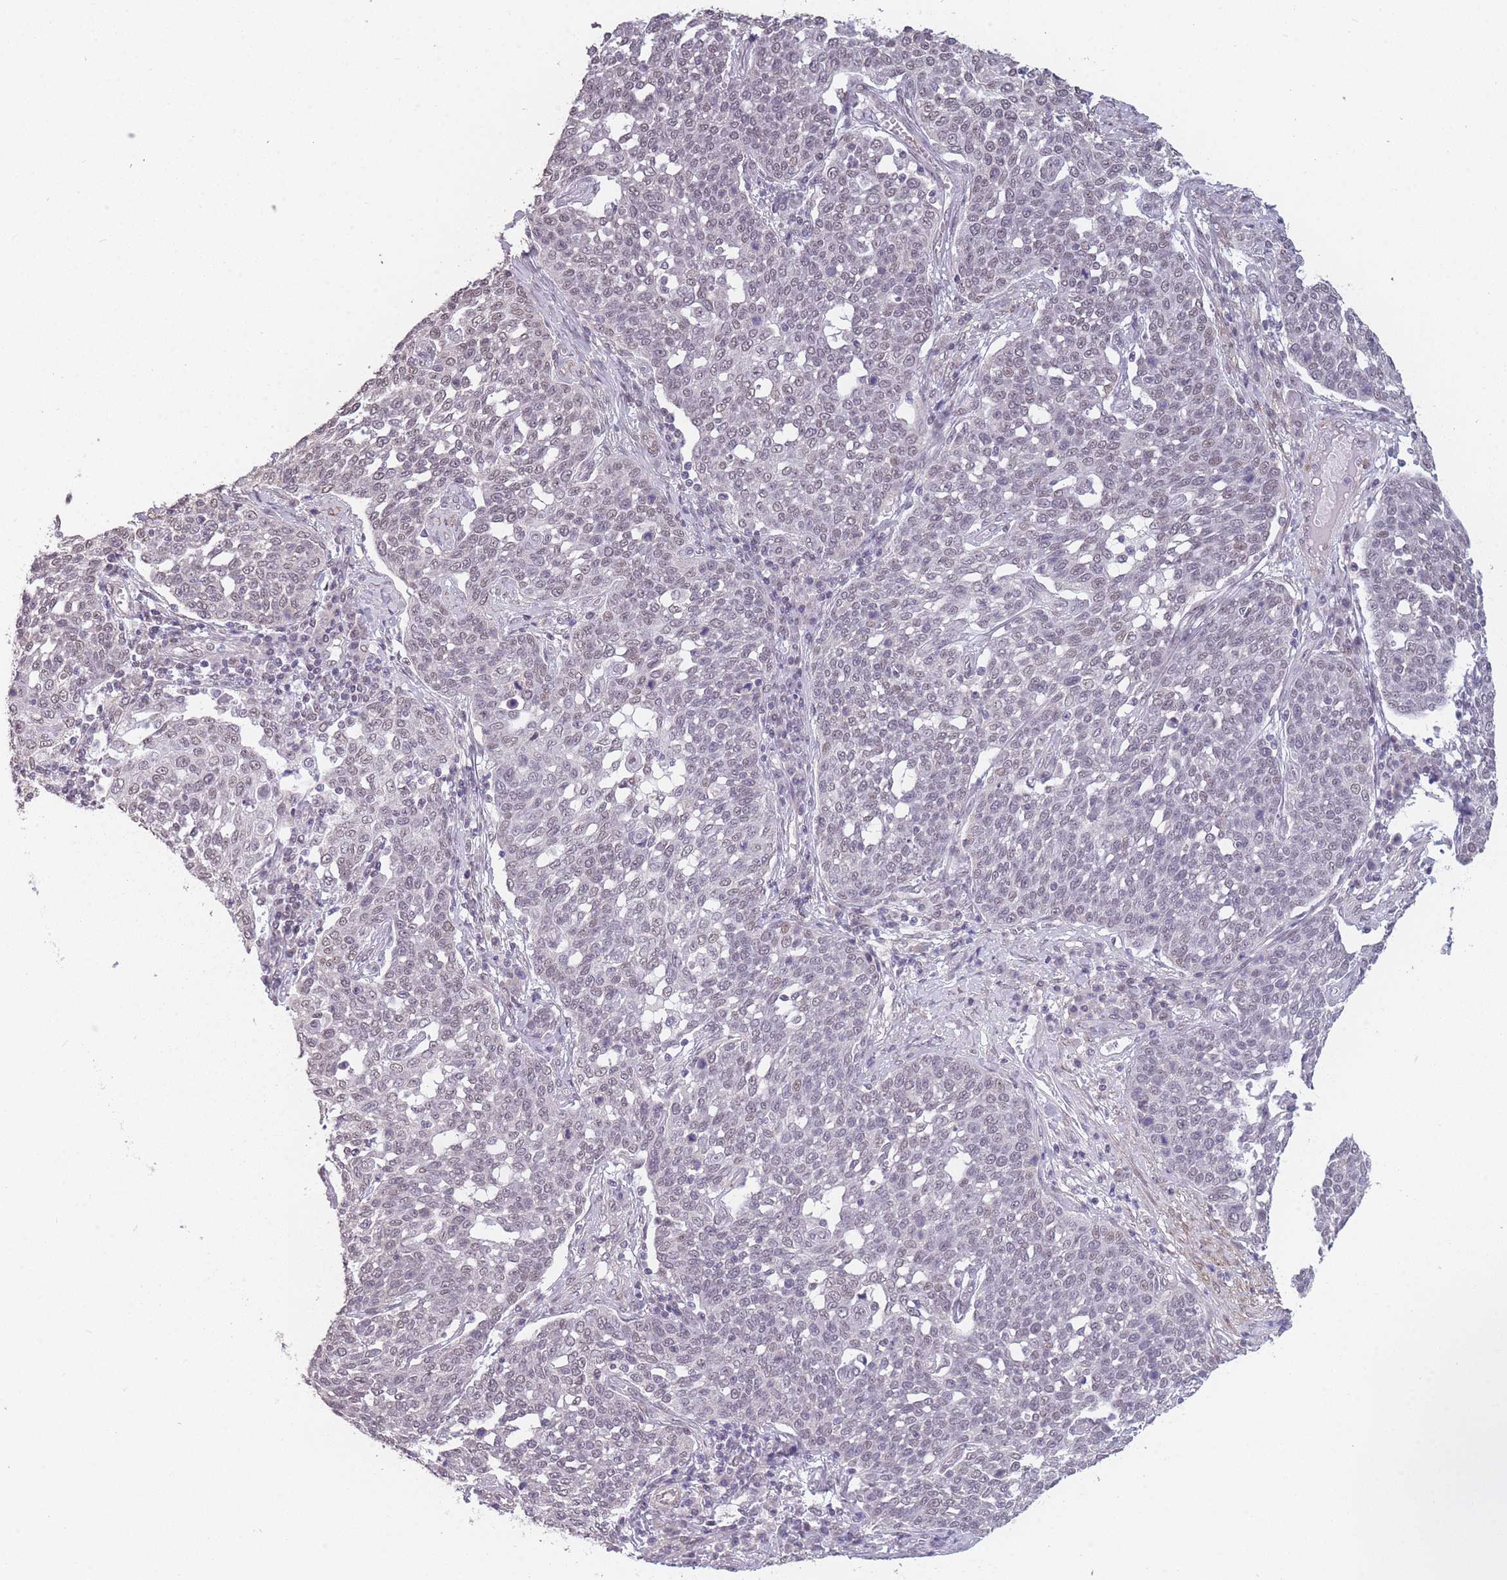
{"staining": {"intensity": "weak", "quantity": "<25%", "location": "nuclear"}, "tissue": "cervical cancer", "cell_type": "Tumor cells", "image_type": "cancer", "snomed": [{"axis": "morphology", "description": "Squamous cell carcinoma, NOS"}, {"axis": "topography", "description": "Cervix"}], "caption": "Immunohistochemistry image of cervical cancer (squamous cell carcinoma) stained for a protein (brown), which demonstrates no expression in tumor cells.", "gene": "SIN3B", "patient": {"sex": "female", "age": 34}}